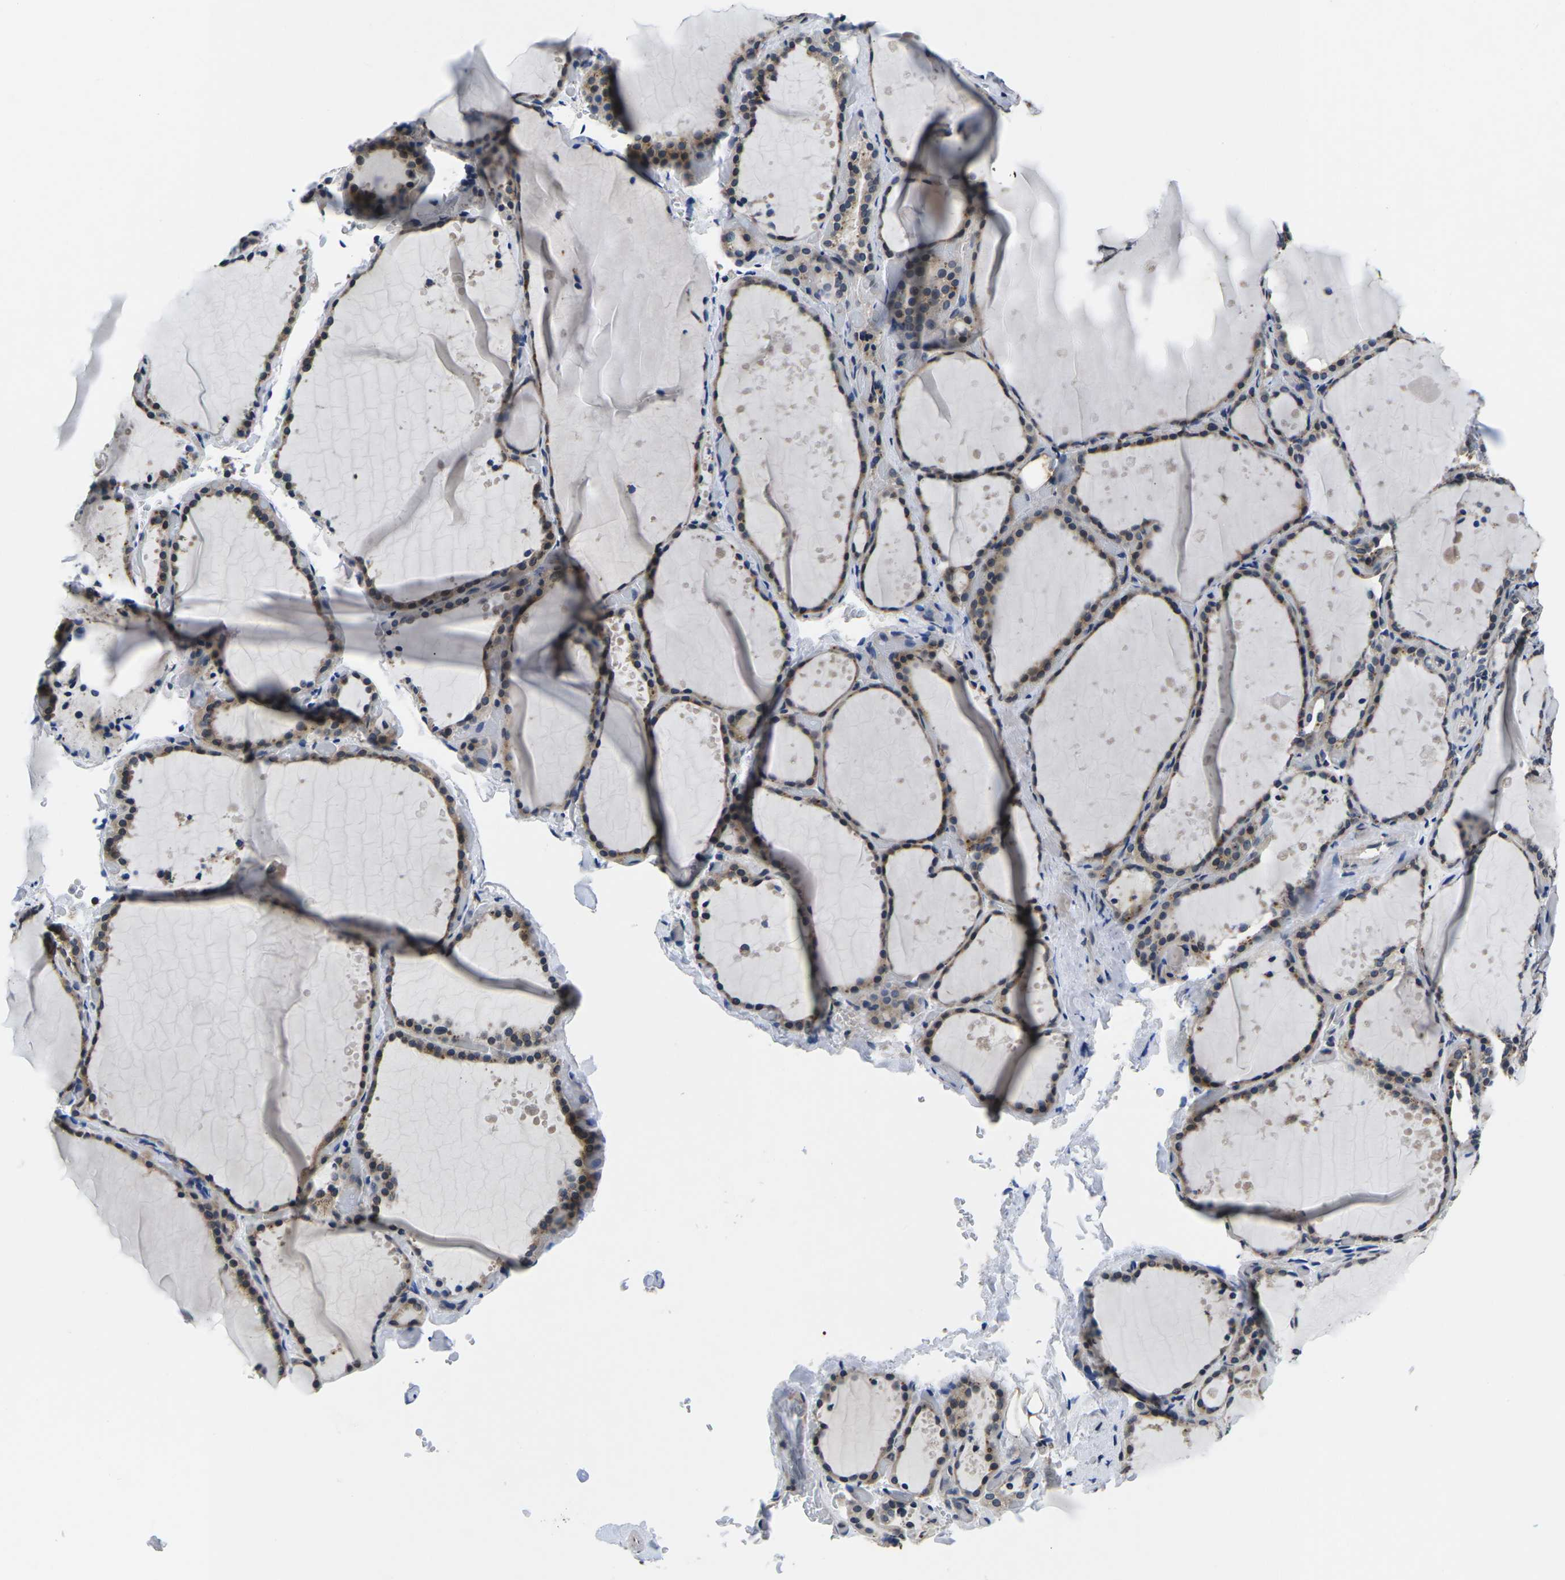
{"staining": {"intensity": "weak", "quantity": ">75%", "location": "cytoplasmic/membranous,nuclear"}, "tissue": "thyroid gland", "cell_type": "Glandular cells", "image_type": "normal", "snomed": [{"axis": "morphology", "description": "Normal tissue, NOS"}, {"axis": "topography", "description": "Thyroid gland"}], "caption": "This image shows immunohistochemistry staining of unremarkable thyroid gland, with low weak cytoplasmic/membranous,nuclear staining in approximately >75% of glandular cells.", "gene": "SNX10", "patient": {"sex": "female", "age": 44}}